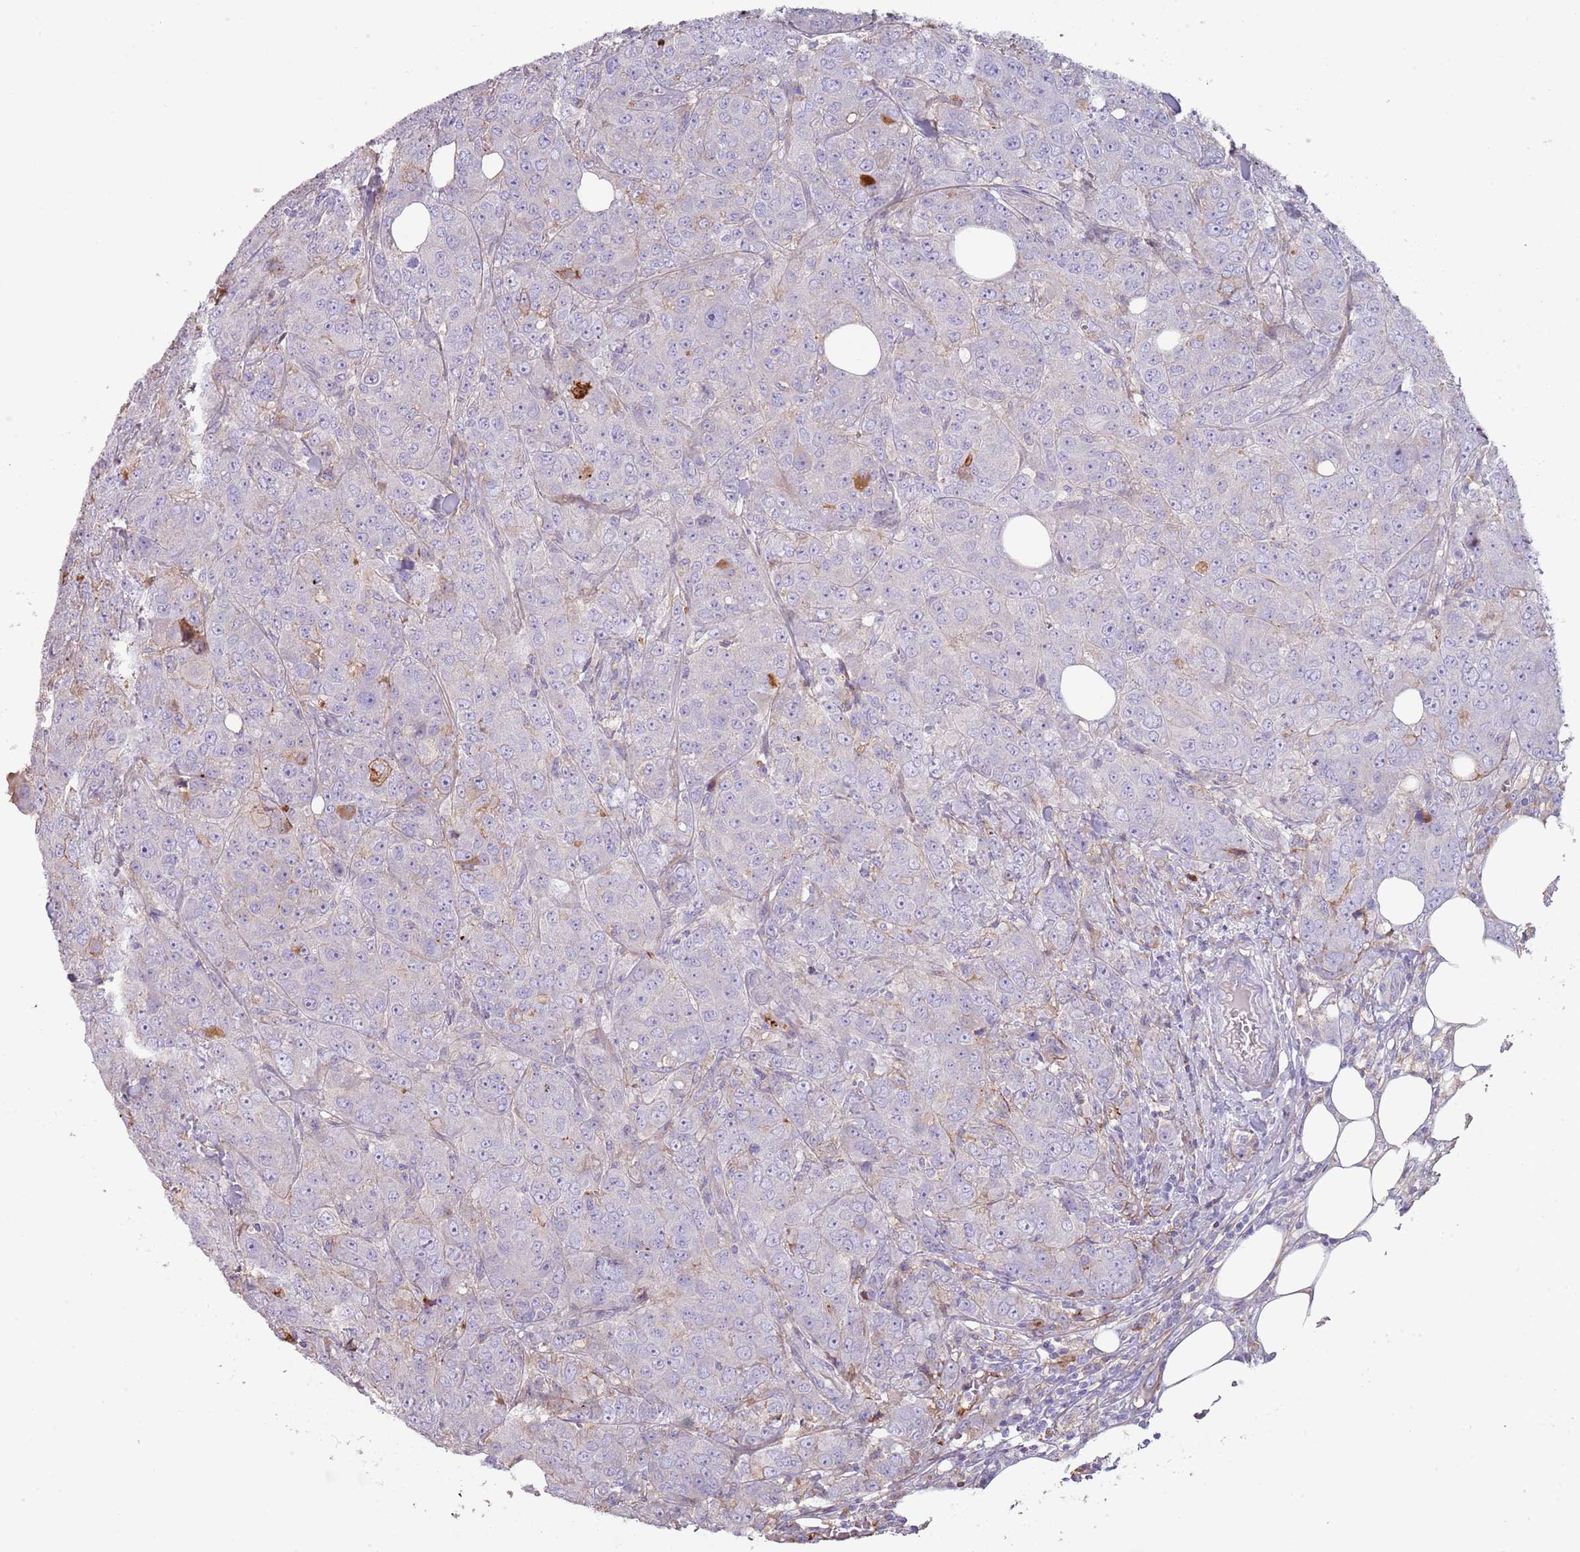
{"staining": {"intensity": "negative", "quantity": "none", "location": "none"}, "tissue": "breast cancer", "cell_type": "Tumor cells", "image_type": "cancer", "snomed": [{"axis": "morphology", "description": "Duct carcinoma"}, {"axis": "topography", "description": "Breast"}], "caption": "This histopathology image is of breast cancer stained with immunohistochemistry (IHC) to label a protein in brown with the nuclei are counter-stained blue. There is no positivity in tumor cells.", "gene": "NBPF3", "patient": {"sex": "female", "age": 43}}